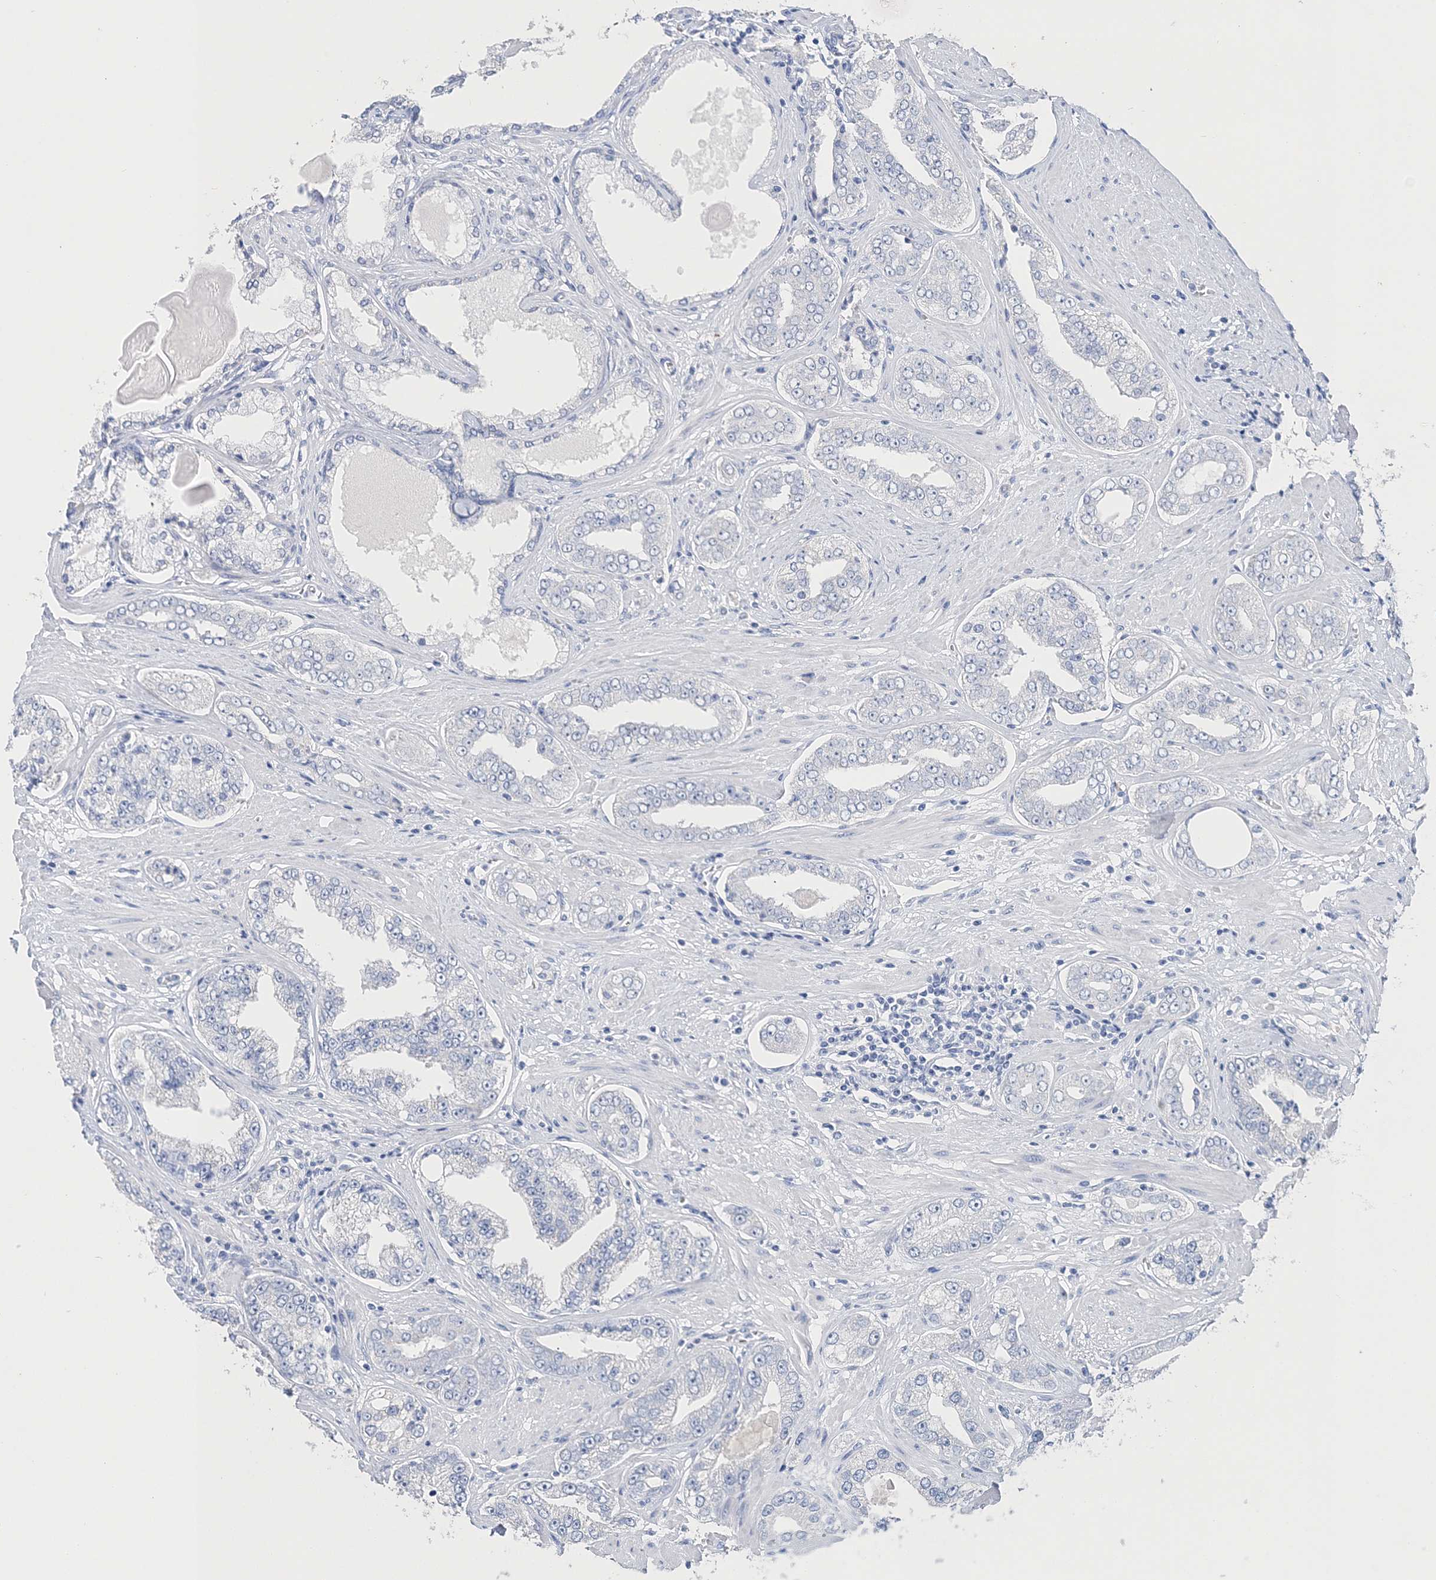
{"staining": {"intensity": "negative", "quantity": "none", "location": "none"}, "tissue": "prostate cancer", "cell_type": "Tumor cells", "image_type": "cancer", "snomed": [{"axis": "morphology", "description": "Adenocarcinoma, High grade"}, {"axis": "topography", "description": "Prostate"}], "caption": "This is an immunohistochemistry micrograph of prostate cancer (high-grade adenocarcinoma). There is no positivity in tumor cells.", "gene": "TSPYL6", "patient": {"sex": "male", "age": 71}}